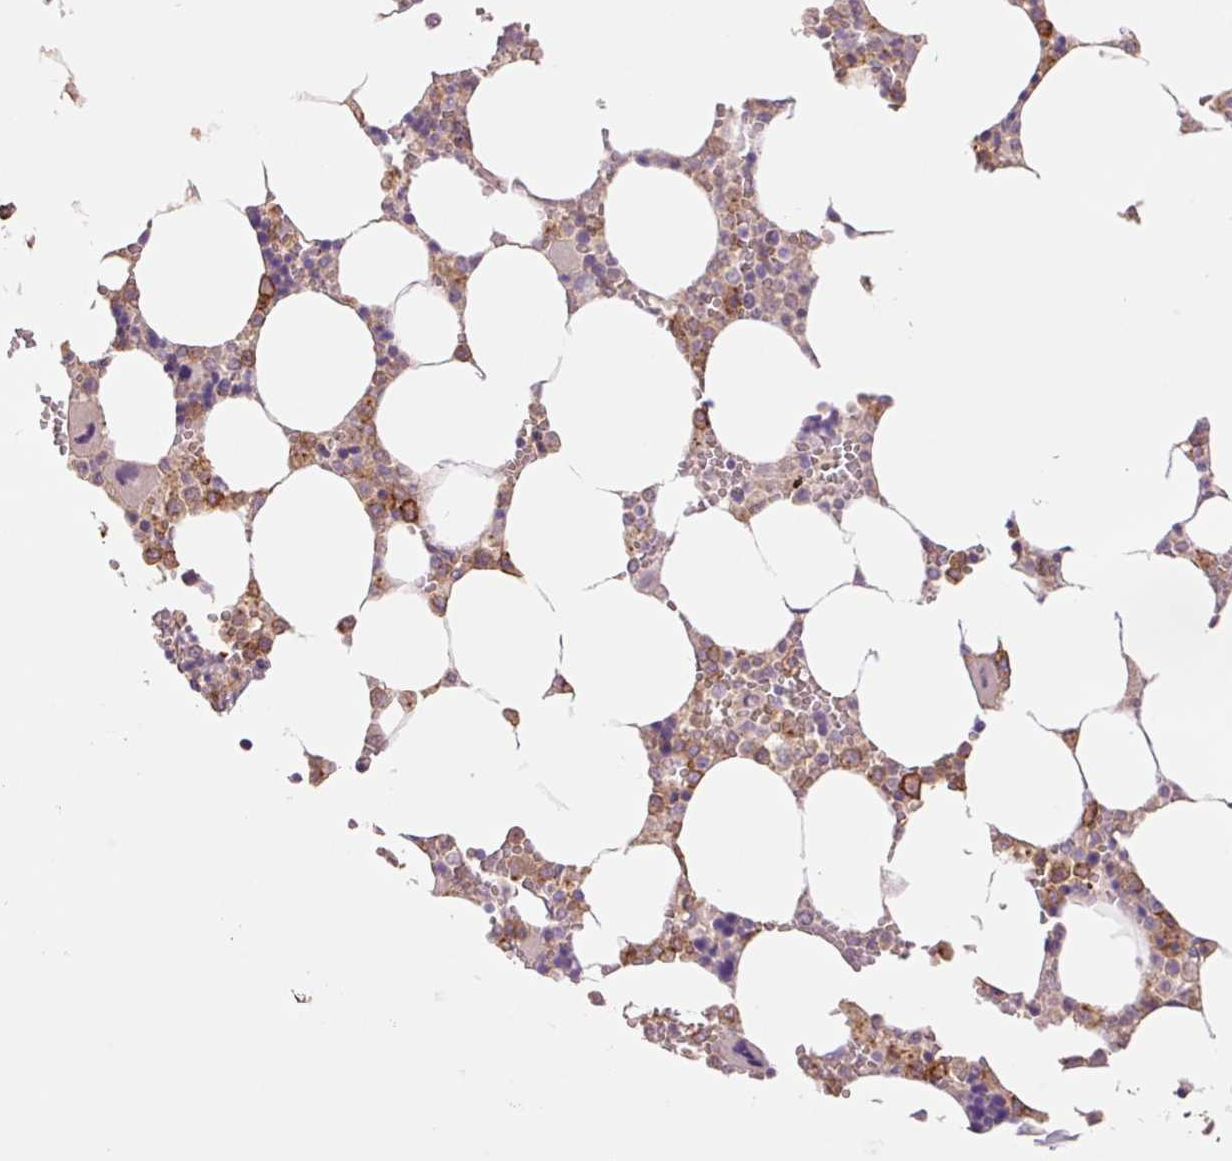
{"staining": {"intensity": "moderate", "quantity": "25%-75%", "location": "cytoplasmic/membranous"}, "tissue": "bone marrow", "cell_type": "Hematopoietic cells", "image_type": "normal", "snomed": [{"axis": "morphology", "description": "Normal tissue, NOS"}, {"axis": "topography", "description": "Bone marrow"}], "caption": "This photomicrograph reveals immunohistochemistry (IHC) staining of unremarkable human bone marrow, with medium moderate cytoplasmic/membranous positivity in approximately 25%-75% of hematopoietic cells.", "gene": "SLC1A4", "patient": {"sex": "male", "age": 64}}